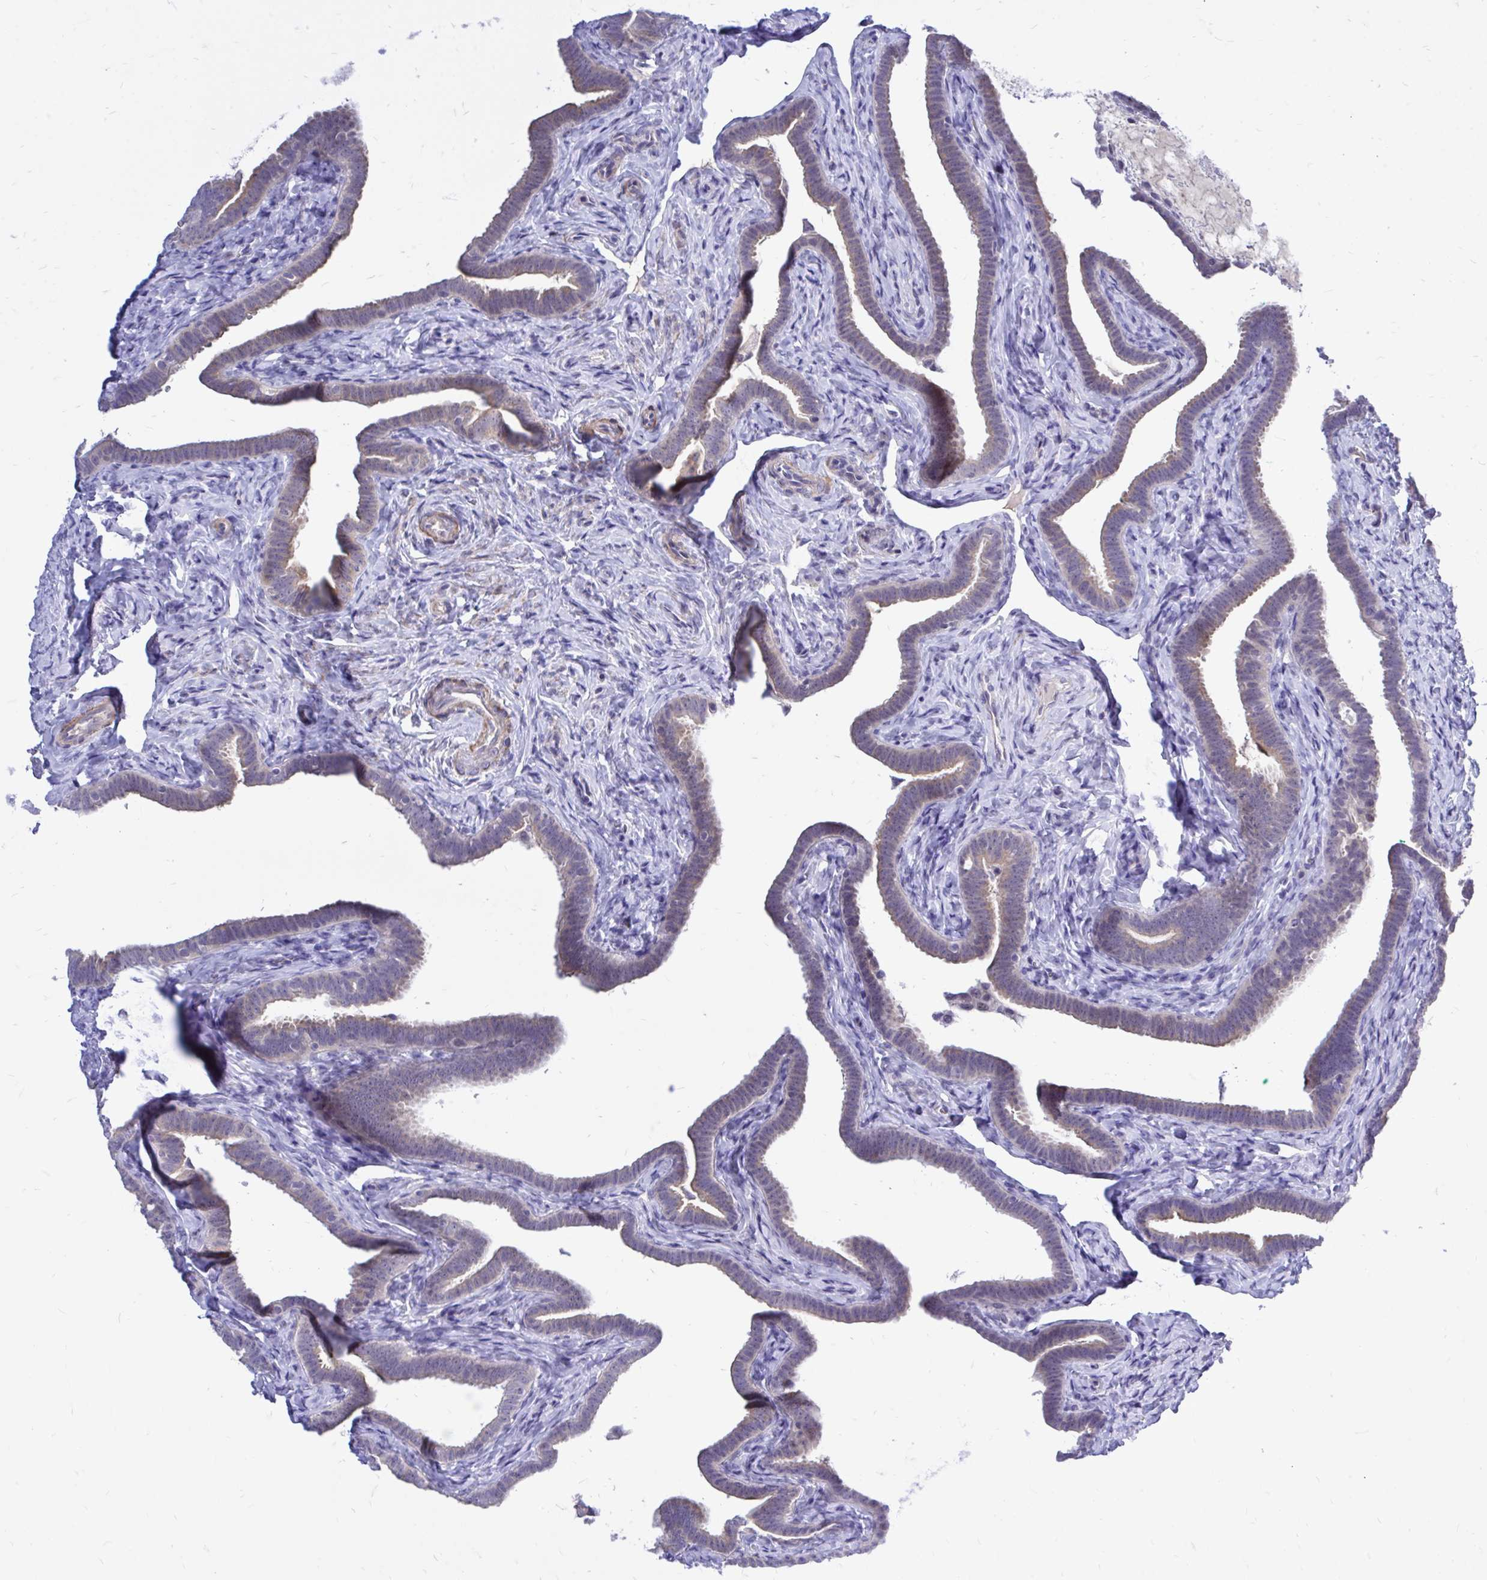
{"staining": {"intensity": "weak", "quantity": "25%-75%", "location": "cytoplasmic/membranous"}, "tissue": "fallopian tube", "cell_type": "Glandular cells", "image_type": "normal", "snomed": [{"axis": "morphology", "description": "Normal tissue, NOS"}, {"axis": "topography", "description": "Fallopian tube"}], "caption": "The micrograph displays immunohistochemical staining of benign fallopian tube. There is weak cytoplasmic/membranous expression is appreciated in approximately 25%-75% of glandular cells.", "gene": "ZBTB25", "patient": {"sex": "female", "age": 69}}